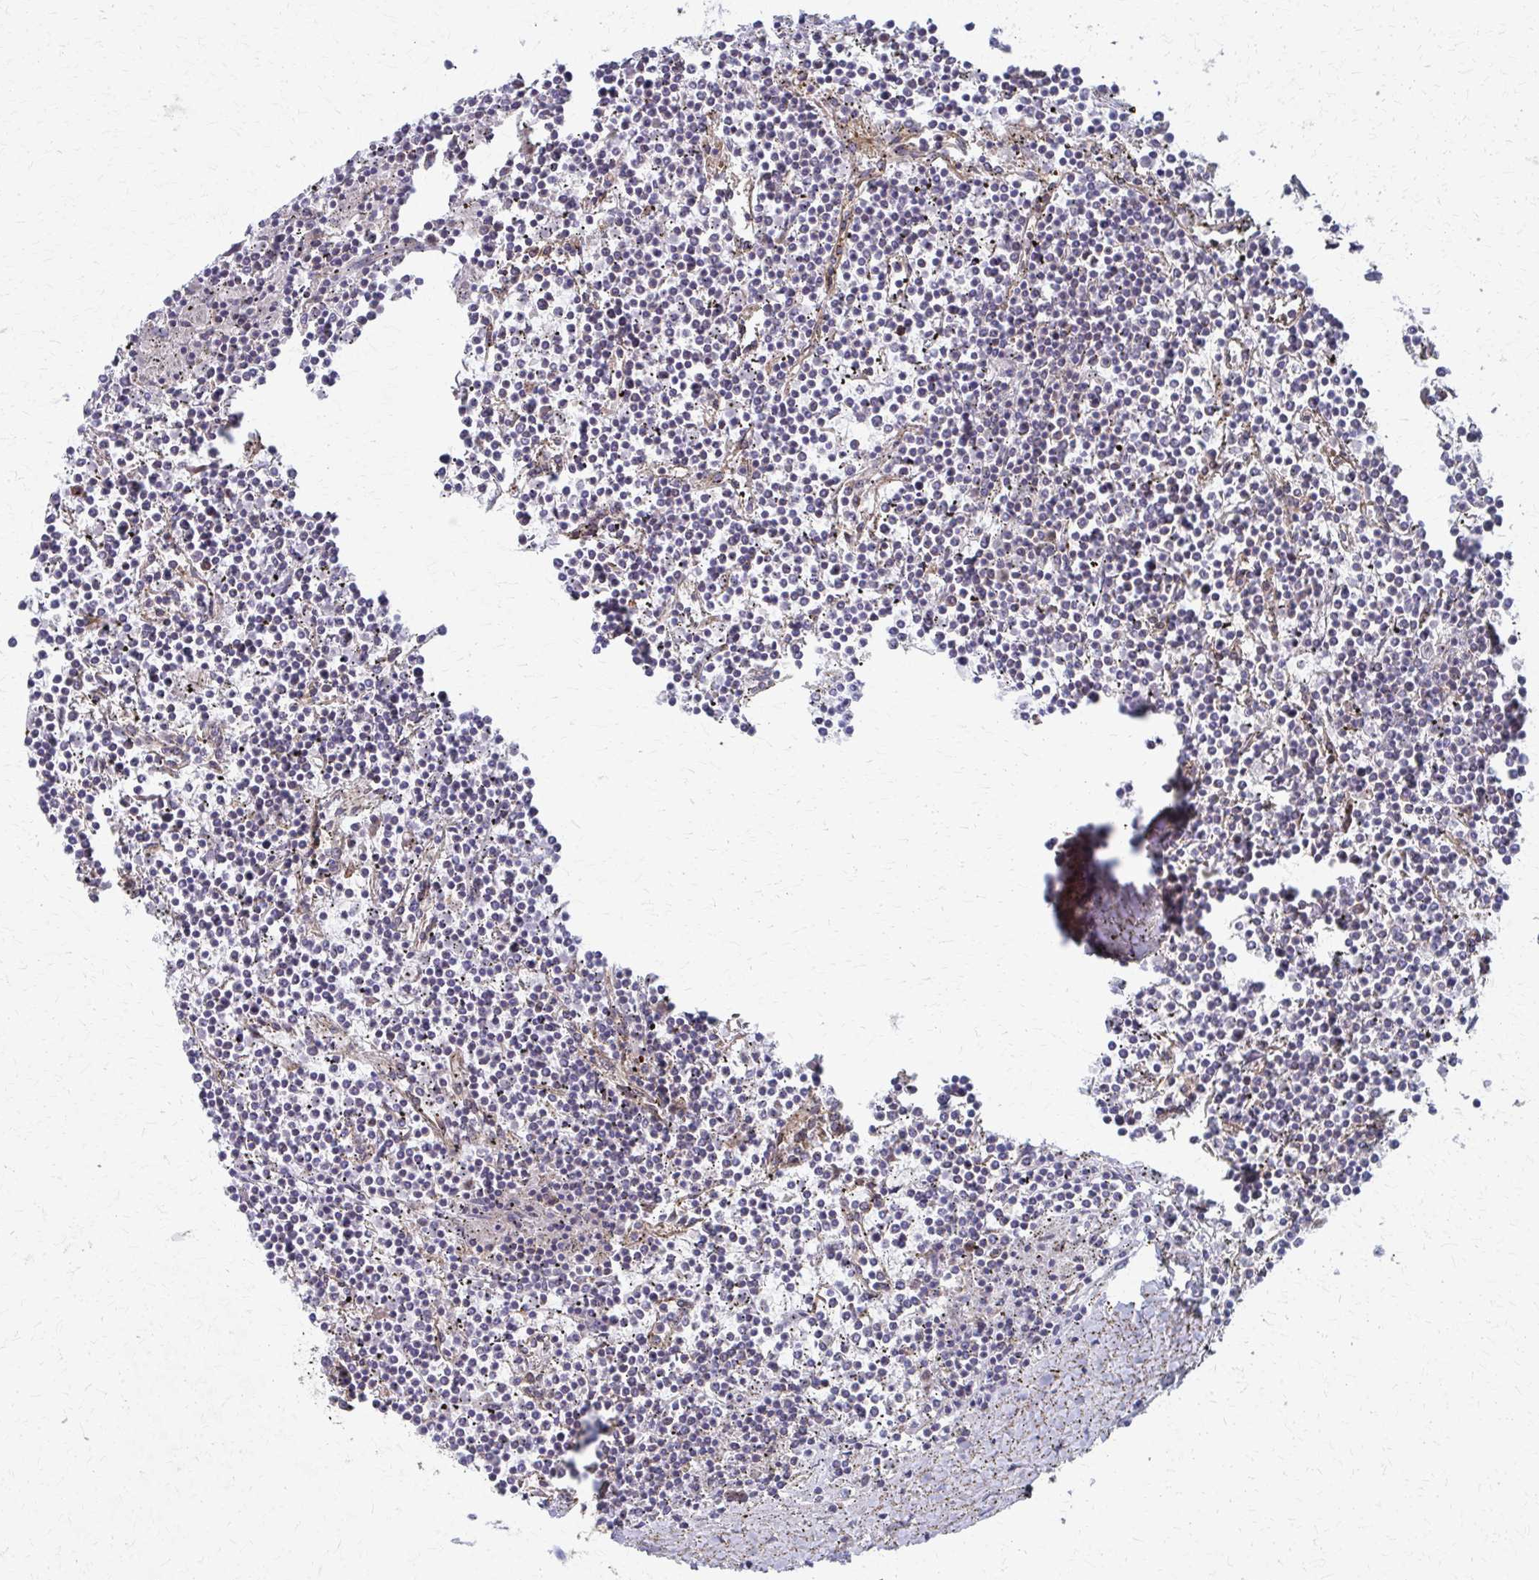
{"staining": {"intensity": "negative", "quantity": "none", "location": "none"}, "tissue": "lymphoma", "cell_type": "Tumor cells", "image_type": "cancer", "snomed": [{"axis": "morphology", "description": "Malignant lymphoma, non-Hodgkin's type, Low grade"}, {"axis": "topography", "description": "Spleen"}], "caption": "The micrograph displays no staining of tumor cells in lymphoma.", "gene": "FAHD1", "patient": {"sex": "female", "age": 19}}